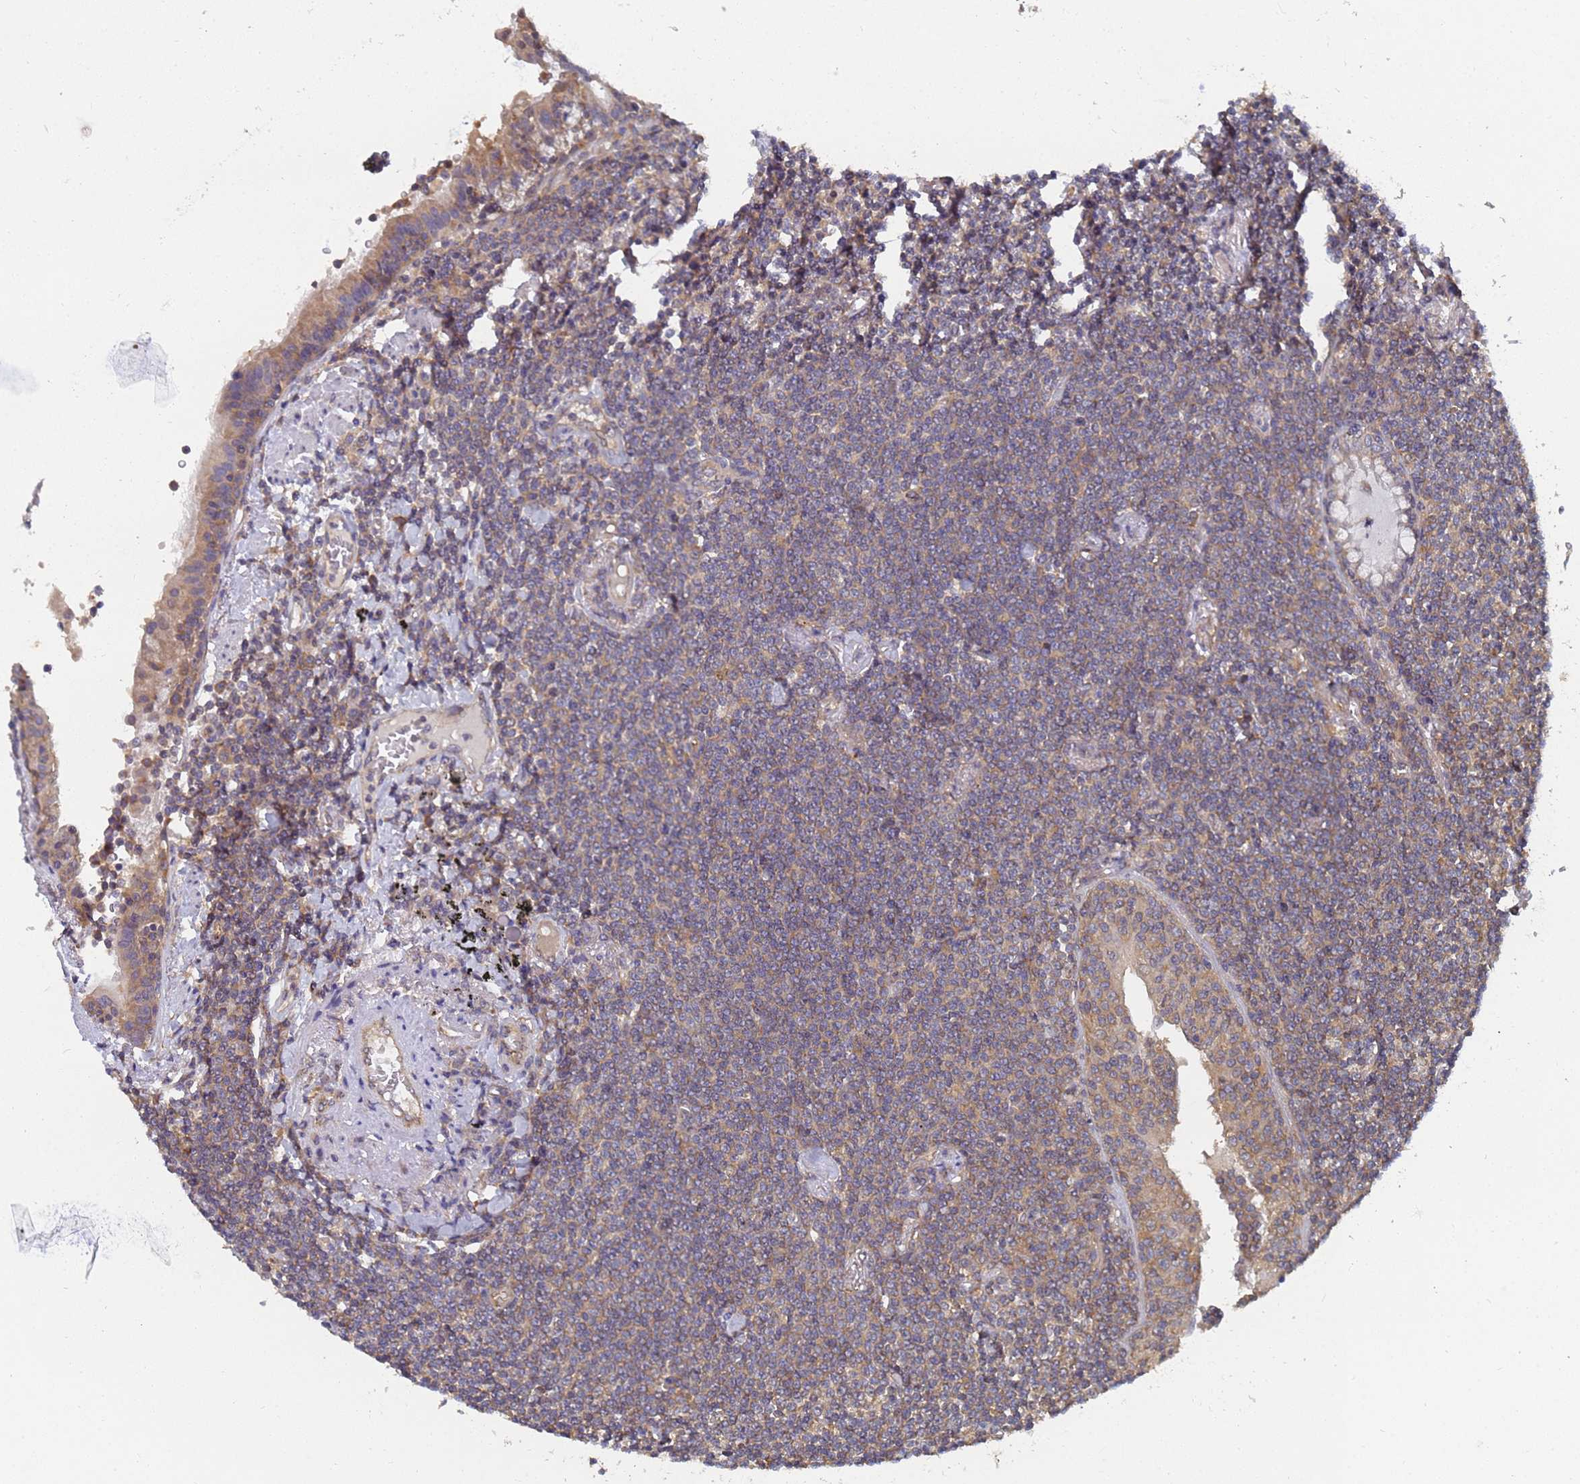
{"staining": {"intensity": "weak", "quantity": "25%-75%", "location": "cytoplasmic/membranous"}, "tissue": "lymphoma", "cell_type": "Tumor cells", "image_type": "cancer", "snomed": [{"axis": "morphology", "description": "Malignant lymphoma, non-Hodgkin's type, Low grade"}, {"axis": "topography", "description": "Lung"}], "caption": "High-power microscopy captured an IHC histopathology image of lymphoma, revealing weak cytoplasmic/membranous expression in approximately 25%-75% of tumor cells.", "gene": "ALS2CL", "patient": {"sex": "female", "age": 71}}